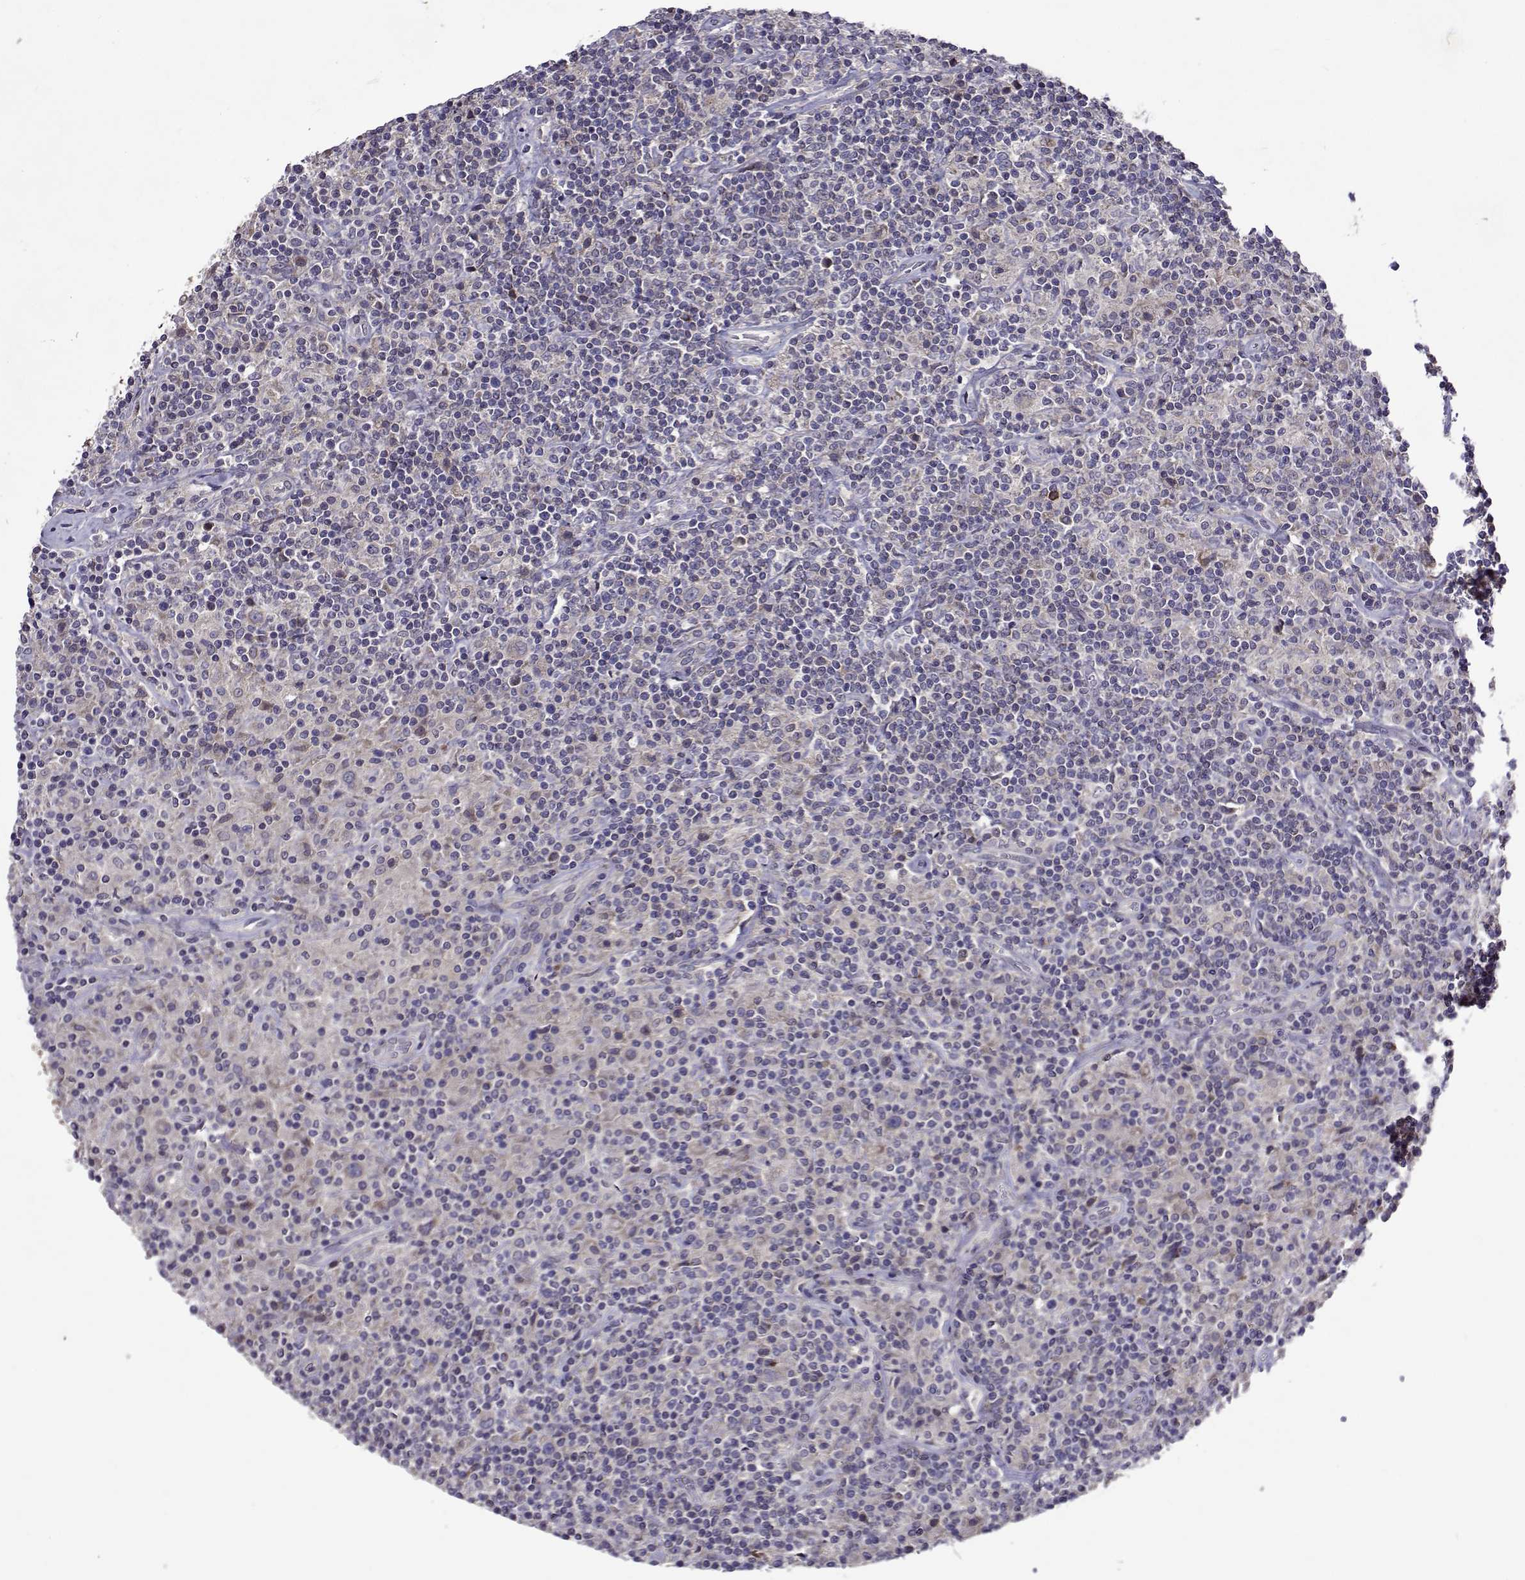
{"staining": {"intensity": "negative", "quantity": "none", "location": "none"}, "tissue": "lymphoma", "cell_type": "Tumor cells", "image_type": "cancer", "snomed": [{"axis": "morphology", "description": "Hodgkin's disease, NOS"}, {"axis": "topography", "description": "Lymph node"}], "caption": "There is no significant expression in tumor cells of lymphoma. (Immunohistochemistry (ihc), brightfield microscopy, high magnification).", "gene": "TARBP2", "patient": {"sex": "male", "age": 70}}